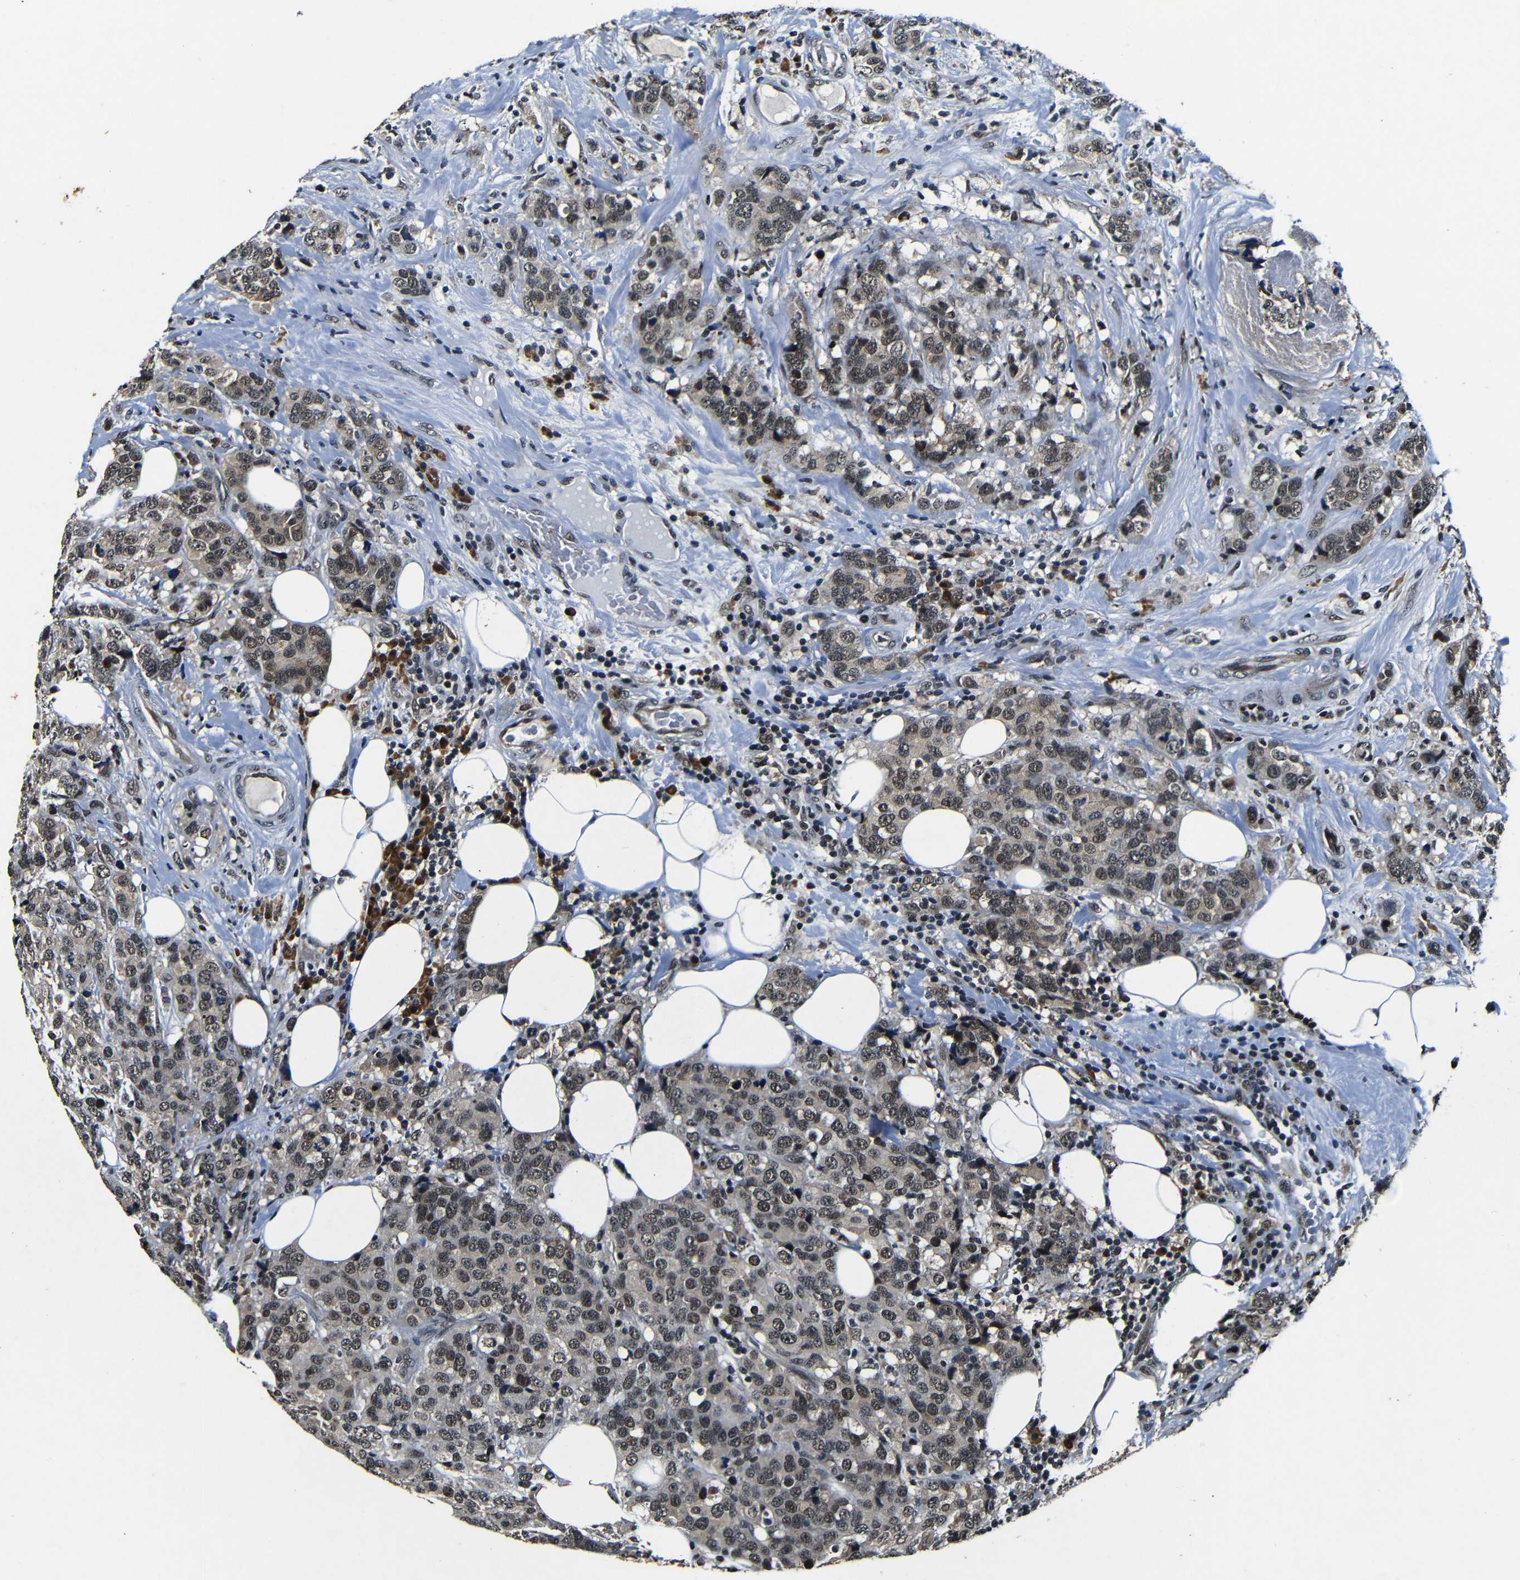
{"staining": {"intensity": "weak", "quantity": ">75%", "location": "nuclear"}, "tissue": "breast cancer", "cell_type": "Tumor cells", "image_type": "cancer", "snomed": [{"axis": "morphology", "description": "Lobular carcinoma"}, {"axis": "topography", "description": "Breast"}], "caption": "A low amount of weak nuclear staining is seen in approximately >75% of tumor cells in lobular carcinoma (breast) tissue.", "gene": "FOXD4", "patient": {"sex": "female", "age": 59}}